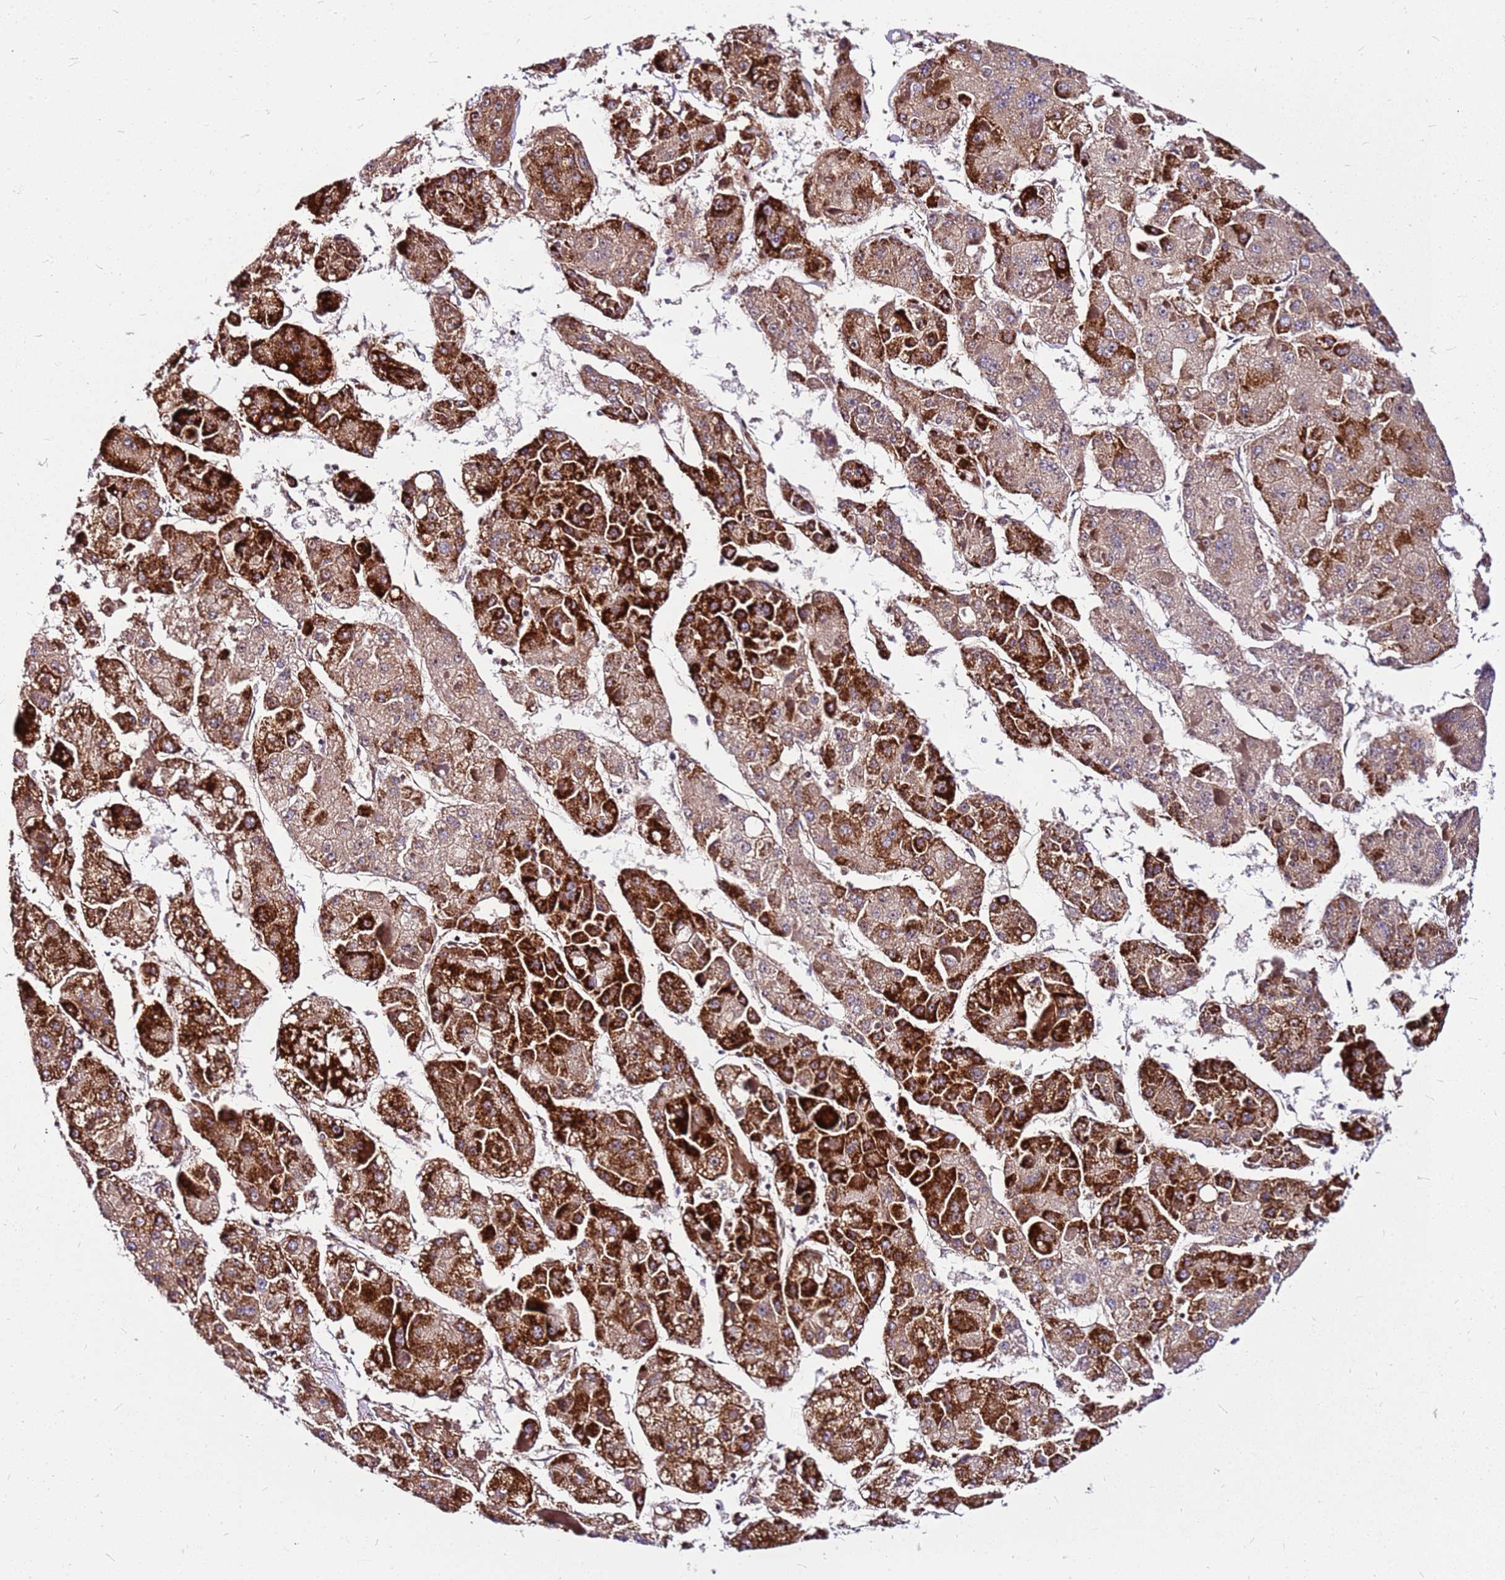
{"staining": {"intensity": "strong", "quantity": ">75%", "location": "cytoplasmic/membranous"}, "tissue": "liver cancer", "cell_type": "Tumor cells", "image_type": "cancer", "snomed": [{"axis": "morphology", "description": "Carcinoma, Hepatocellular, NOS"}, {"axis": "topography", "description": "Liver"}], "caption": "Immunohistochemistry of human liver cancer (hepatocellular carcinoma) shows high levels of strong cytoplasmic/membranous expression in about >75% of tumor cells. The protein of interest is stained brown, and the nuclei are stained in blue (DAB IHC with brightfield microscopy, high magnification).", "gene": "OR51T1", "patient": {"sex": "female", "age": 73}}